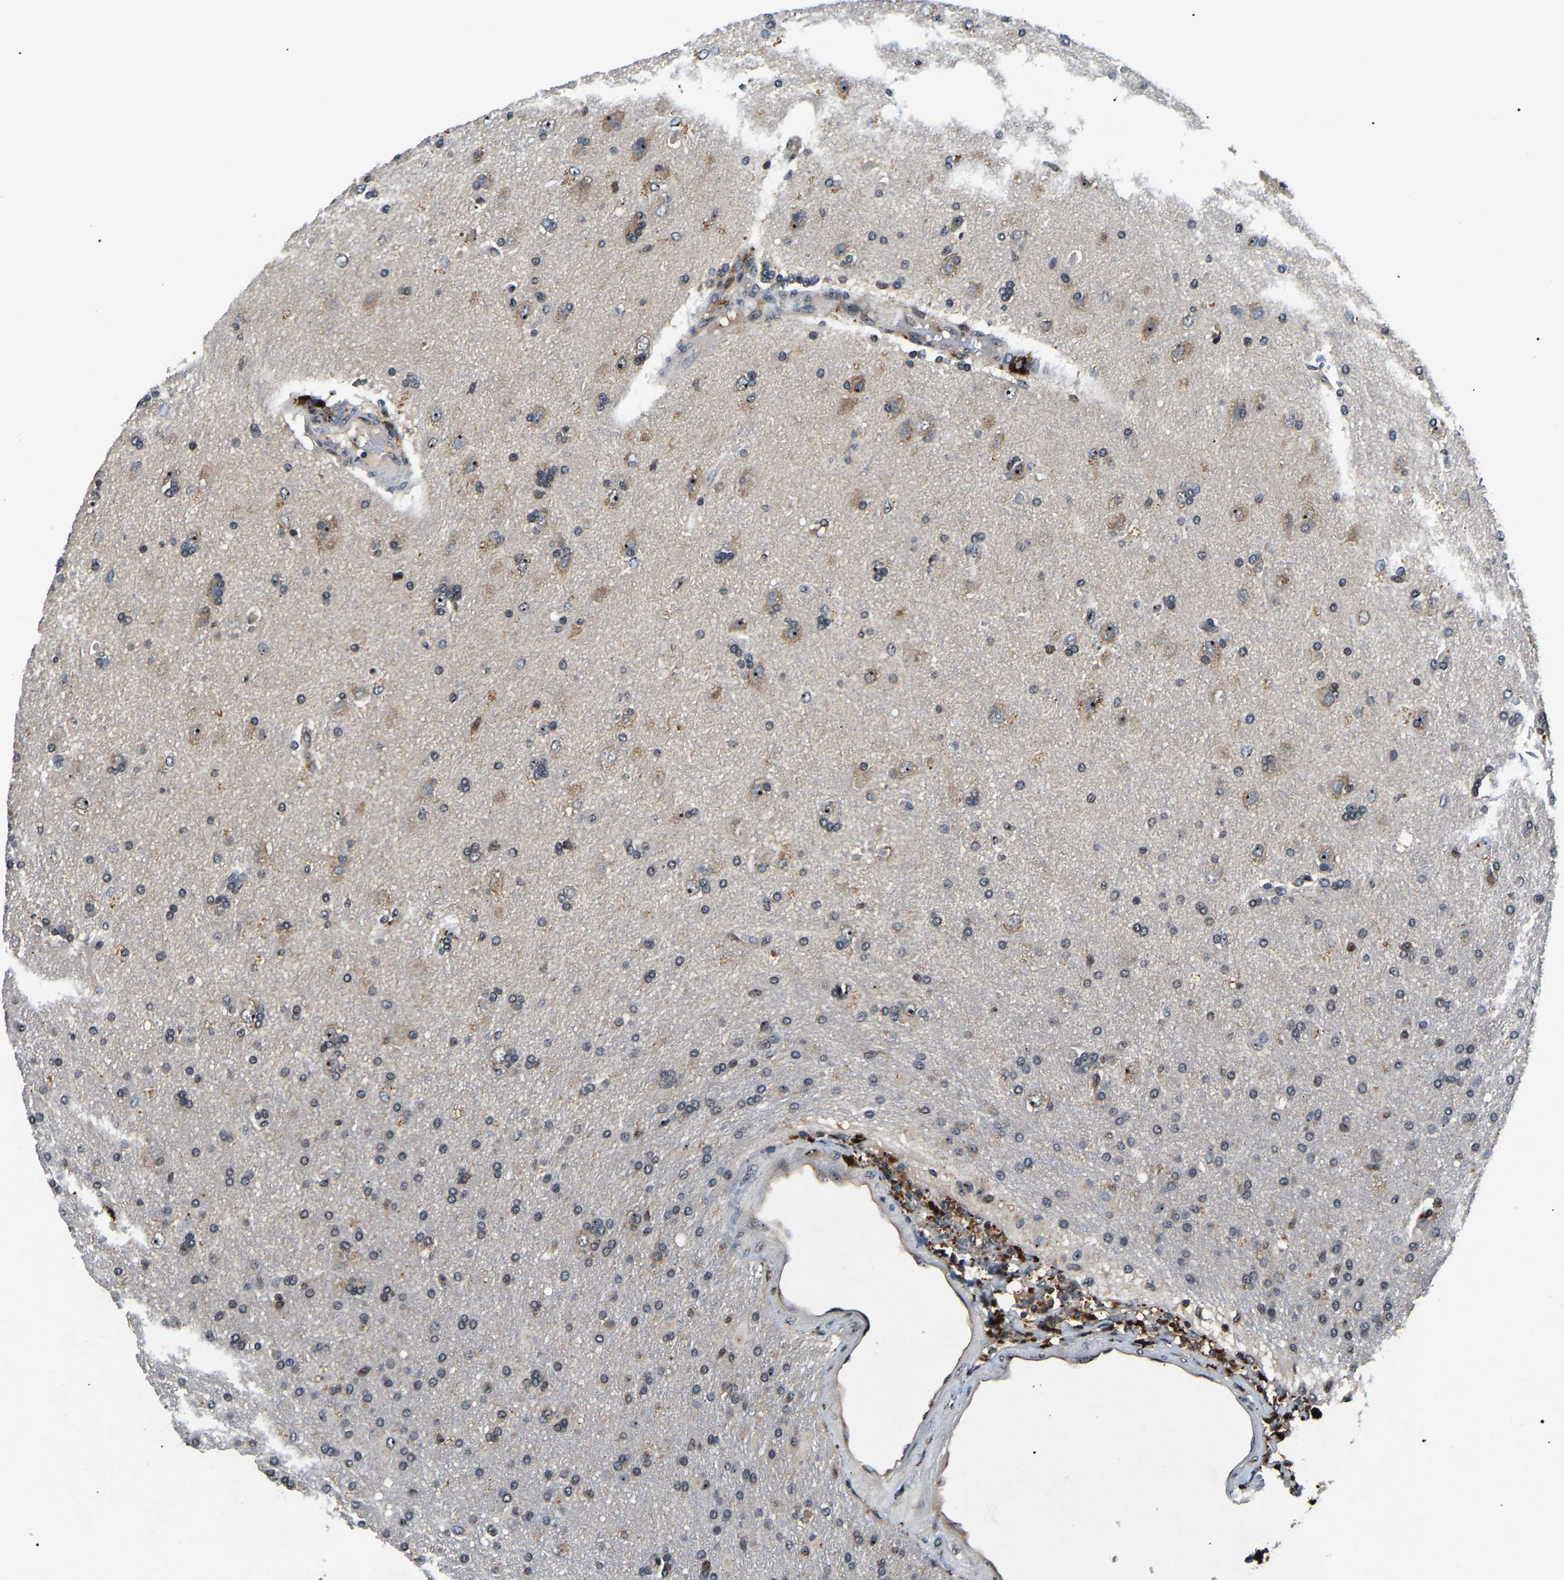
{"staining": {"intensity": "weak", "quantity": "<25%", "location": "cytoplasmic/membranous,nuclear"}, "tissue": "glioma", "cell_type": "Tumor cells", "image_type": "cancer", "snomed": [{"axis": "morphology", "description": "Glioma, malignant, High grade"}, {"axis": "topography", "description": "Brain"}], "caption": "Glioma stained for a protein using IHC shows no positivity tumor cells.", "gene": "RBM28", "patient": {"sex": "male", "age": 72}}